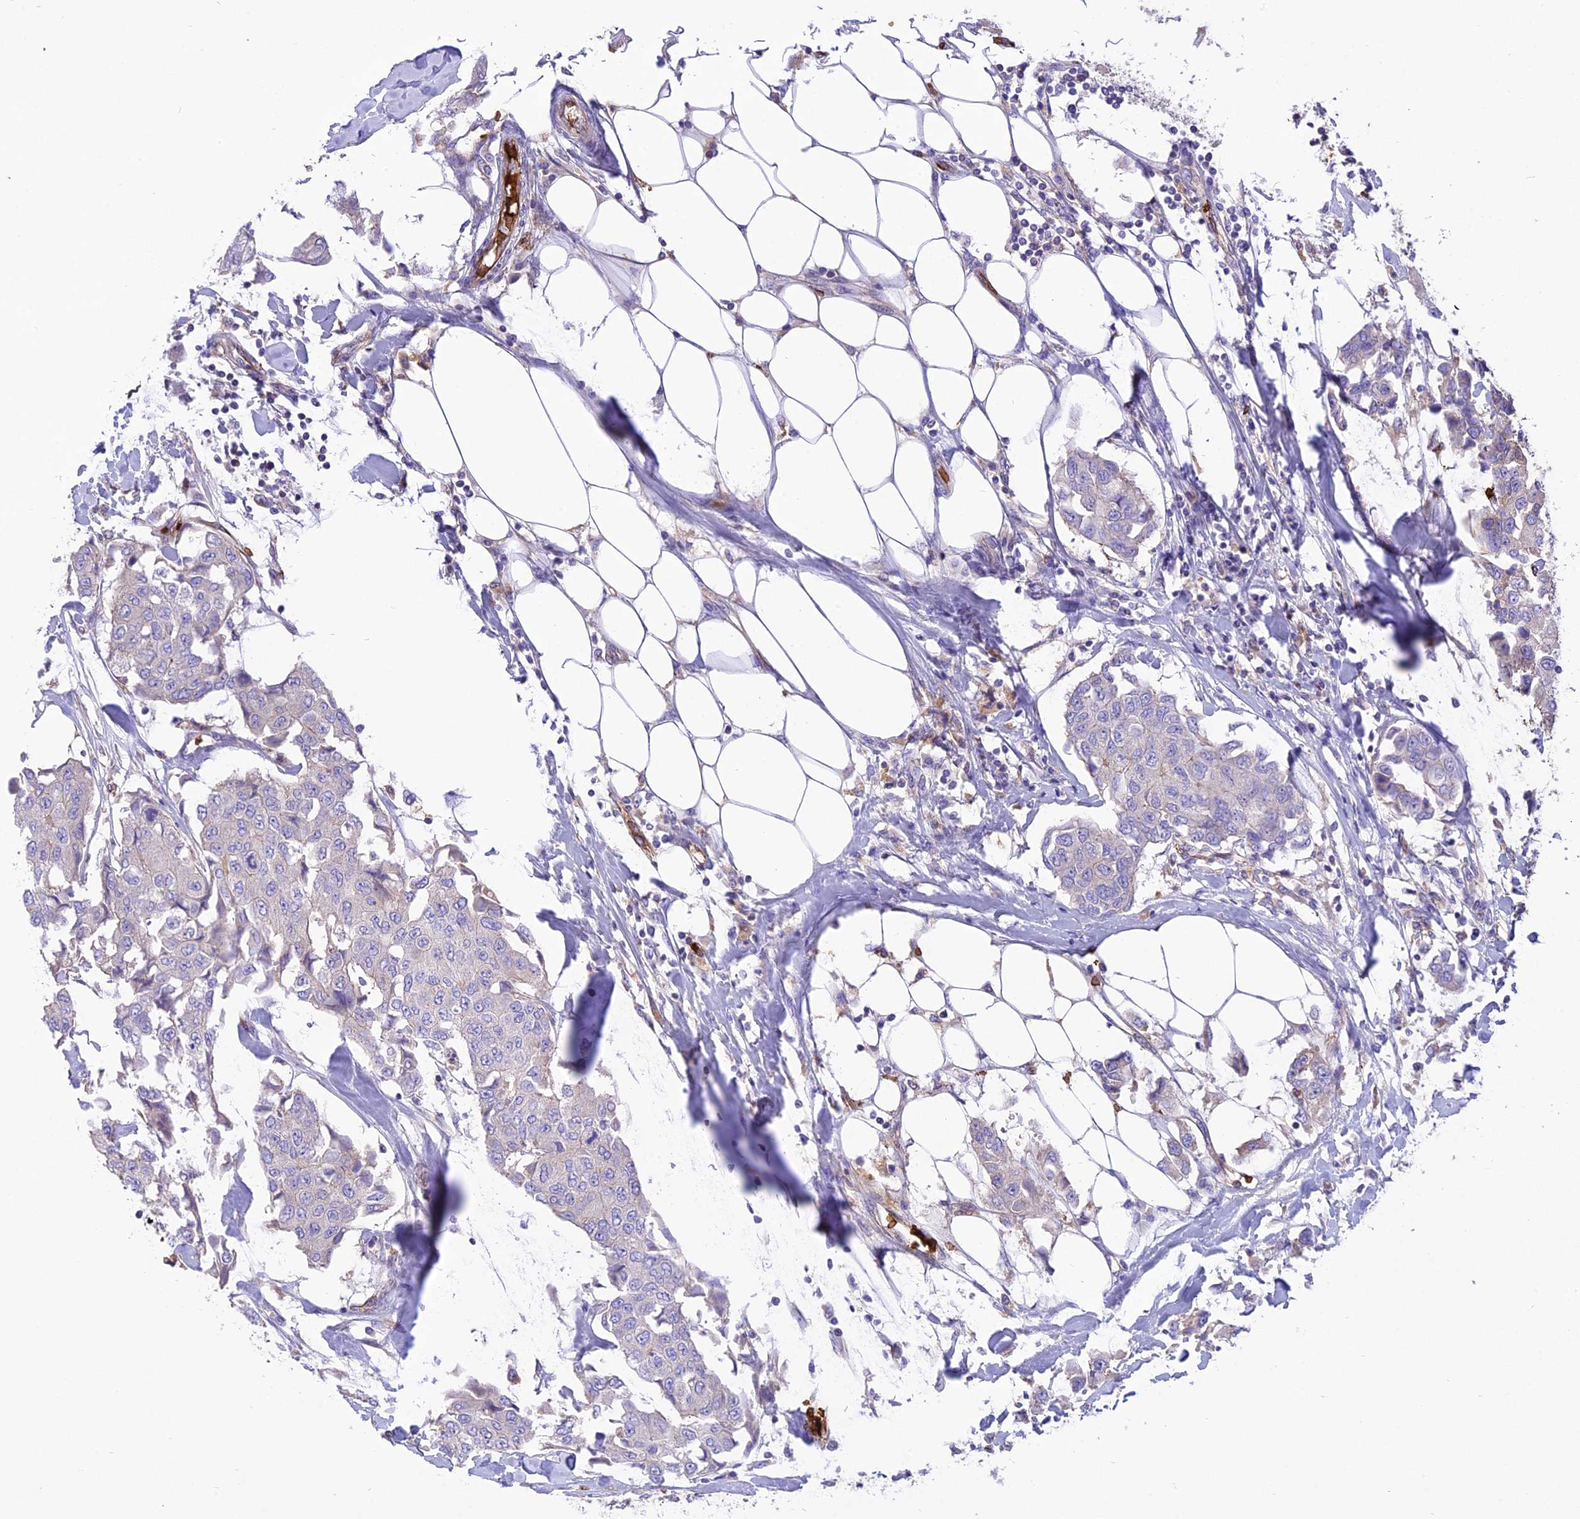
{"staining": {"intensity": "negative", "quantity": "none", "location": "none"}, "tissue": "breast cancer", "cell_type": "Tumor cells", "image_type": "cancer", "snomed": [{"axis": "morphology", "description": "Duct carcinoma"}, {"axis": "topography", "description": "Breast"}], "caption": "Immunohistochemistry micrograph of neoplastic tissue: infiltrating ductal carcinoma (breast) stained with DAB displays no significant protein staining in tumor cells.", "gene": "TTC4", "patient": {"sex": "female", "age": 80}}